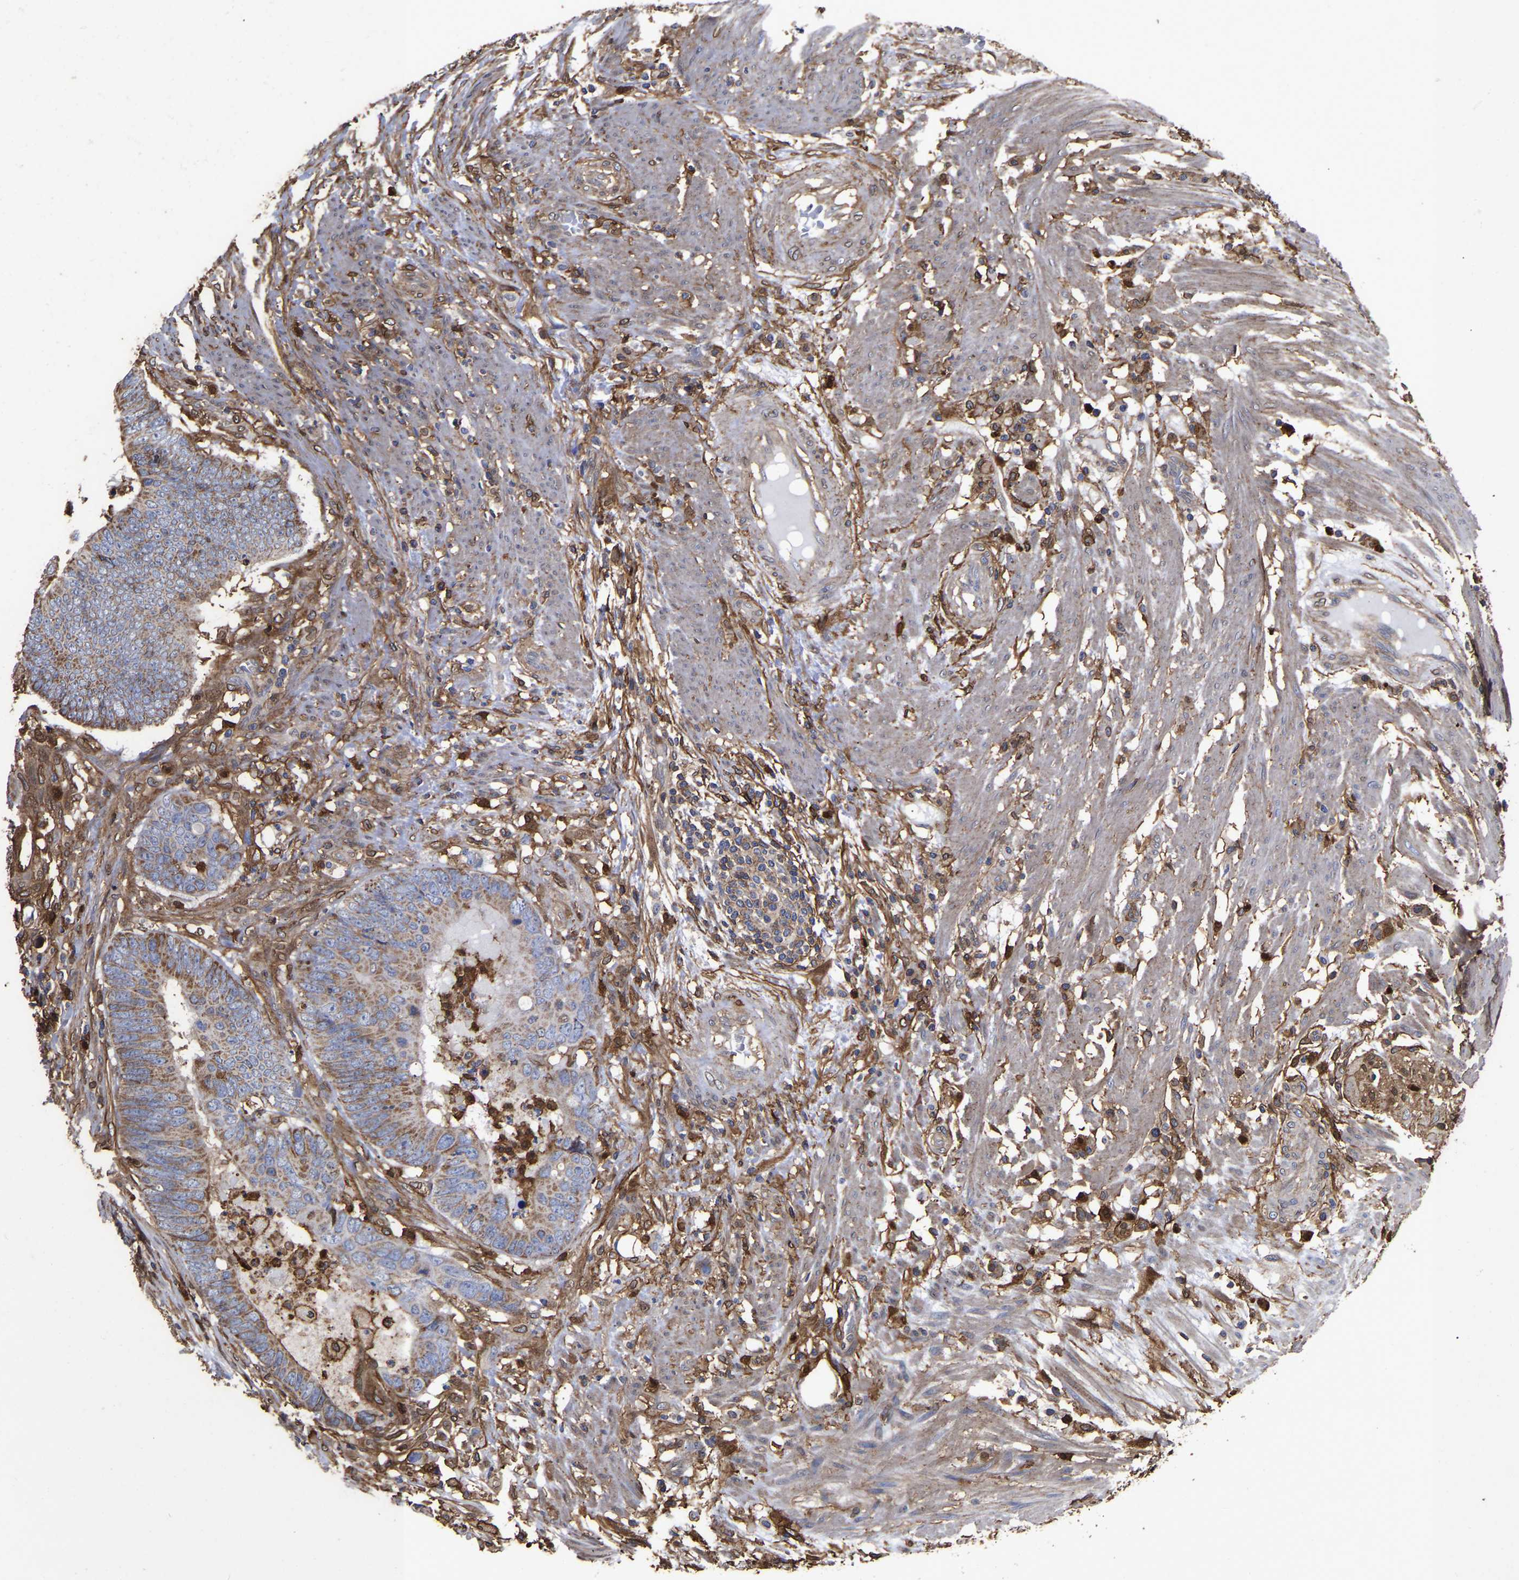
{"staining": {"intensity": "moderate", "quantity": "25%-75%", "location": "cytoplasmic/membranous"}, "tissue": "colorectal cancer", "cell_type": "Tumor cells", "image_type": "cancer", "snomed": [{"axis": "morphology", "description": "Adenocarcinoma, NOS"}, {"axis": "topography", "description": "Colon"}], "caption": "Human colorectal adenocarcinoma stained with a protein marker shows moderate staining in tumor cells.", "gene": "LIF", "patient": {"sex": "male", "age": 56}}